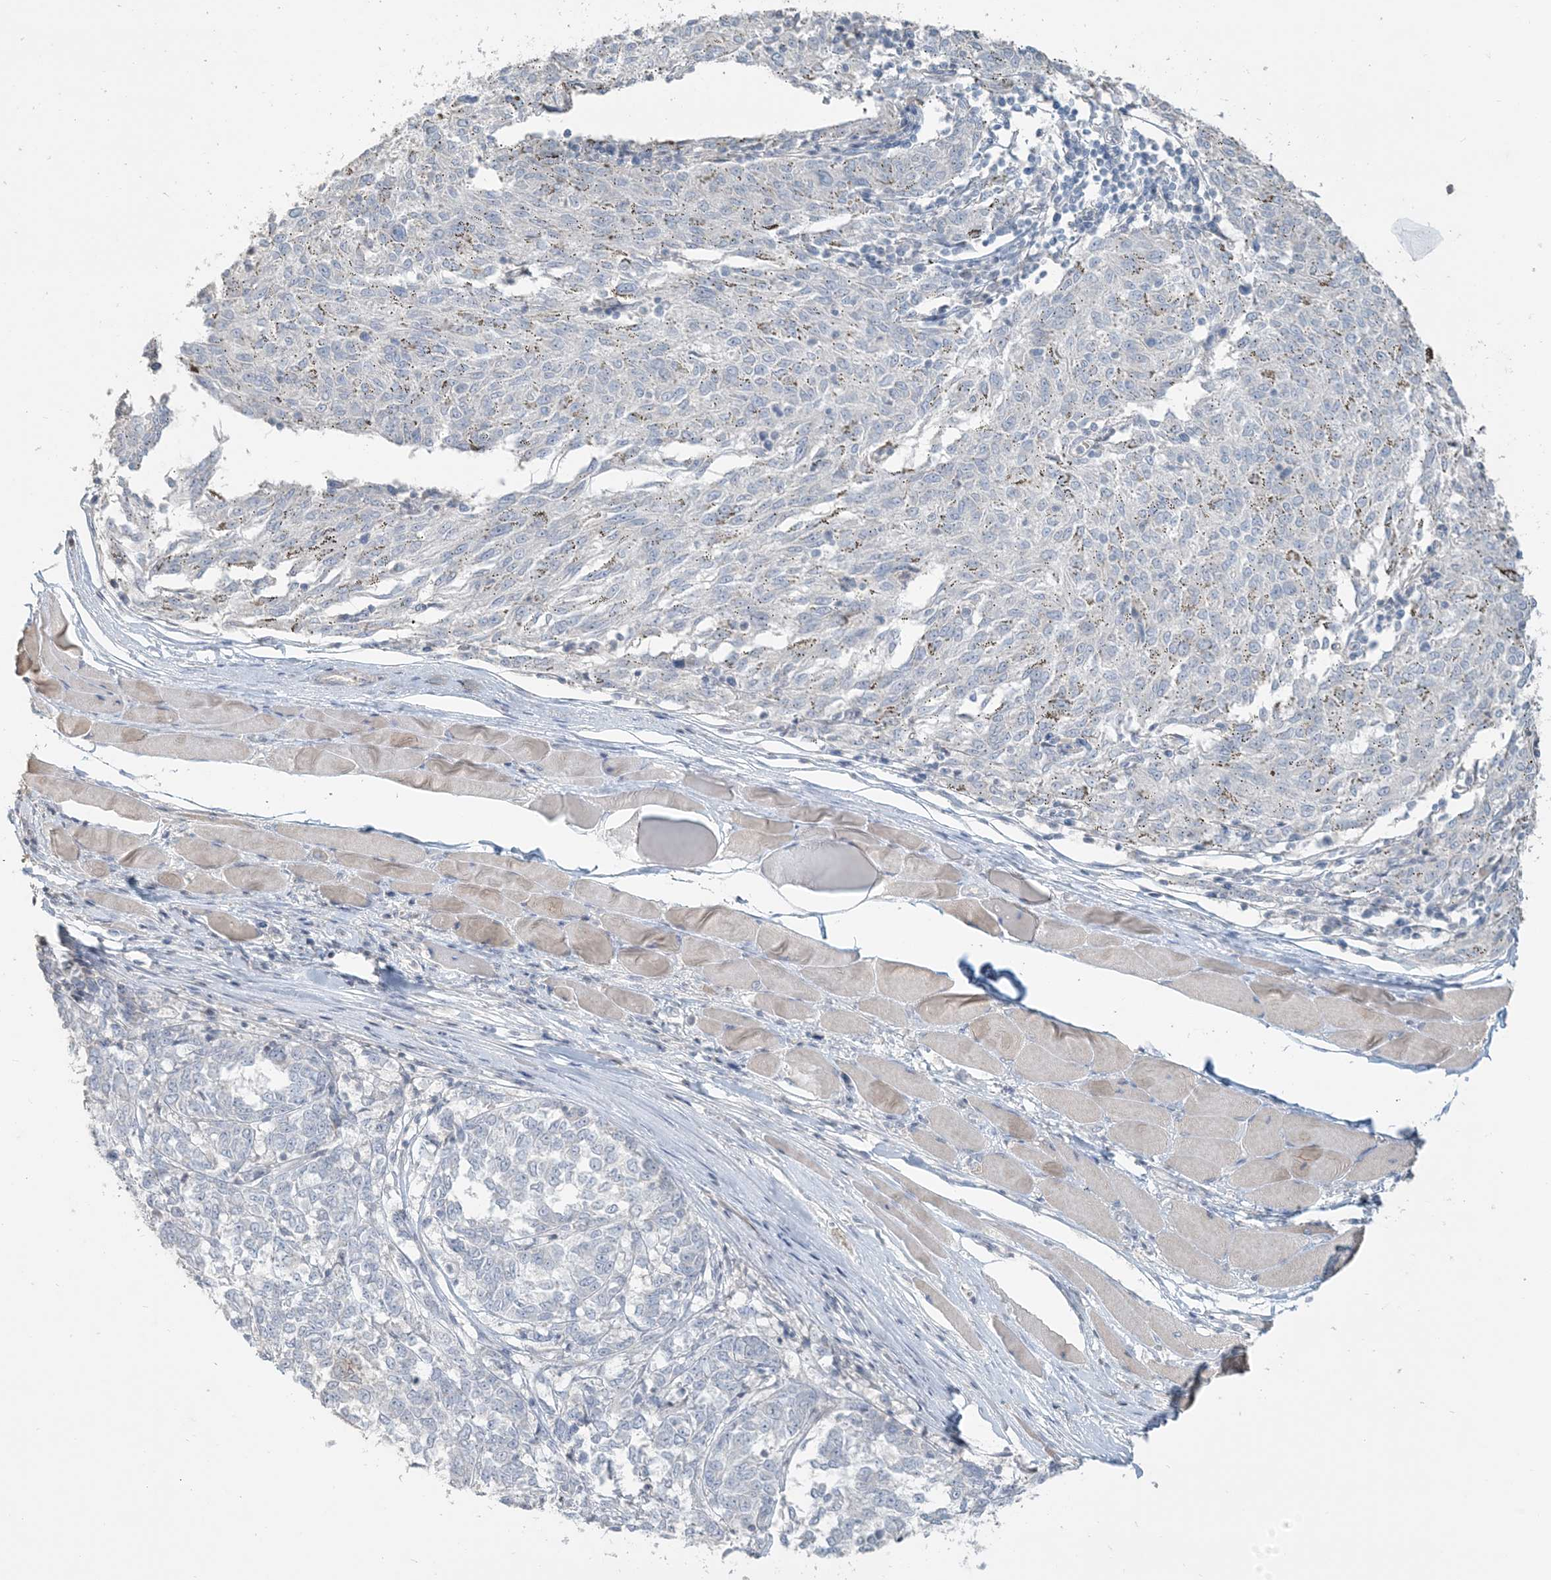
{"staining": {"intensity": "negative", "quantity": "none", "location": "none"}, "tissue": "melanoma", "cell_type": "Tumor cells", "image_type": "cancer", "snomed": [{"axis": "morphology", "description": "Malignant melanoma, NOS"}, {"axis": "topography", "description": "Skin"}], "caption": "IHC image of neoplastic tissue: human melanoma stained with DAB reveals no significant protein positivity in tumor cells.", "gene": "NPHS2", "patient": {"sex": "female", "age": 72}}